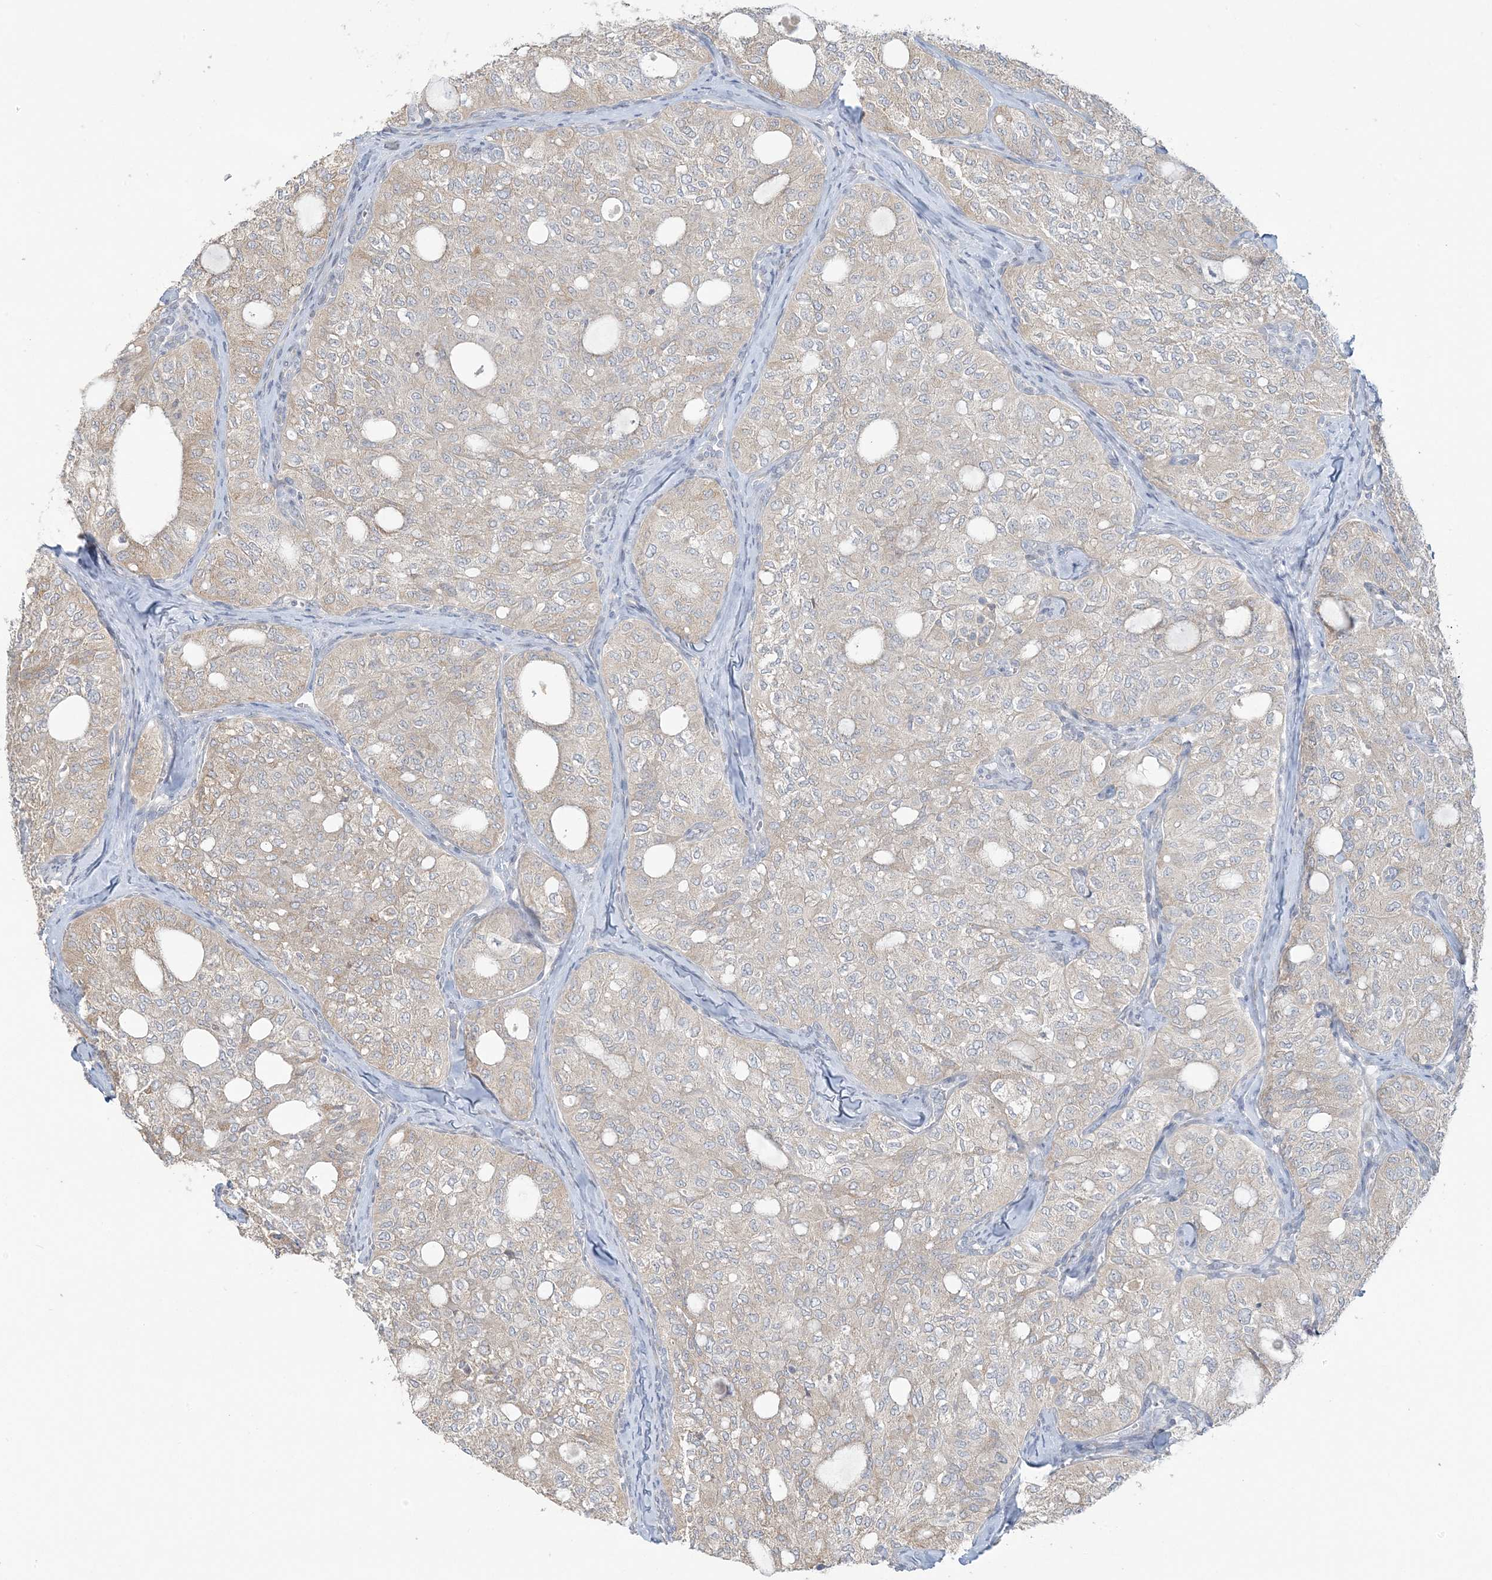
{"staining": {"intensity": "negative", "quantity": "none", "location": "none"}, "tissue": "thyroid cancer", "cell_type": "Tumor cells", "image_type": "cancer", "snomed": [{"axis": "morphology", "description": "Follicular adenoma carcinoma, NOS"}, {"axis": "topography", "description": "Thyroid gland"}], "caption": "Immunohistochemistry (IHC) photomicrograph of neoplastic tissue: human thyroid cancer (follicular adenoma carcinoma) stained with DAB (3,3'-diaminobenzidine) displays no significant protein positivity in tumor cells.", "gene": "EEFSEC", "patient": {"sex": "male", "age": 75}}